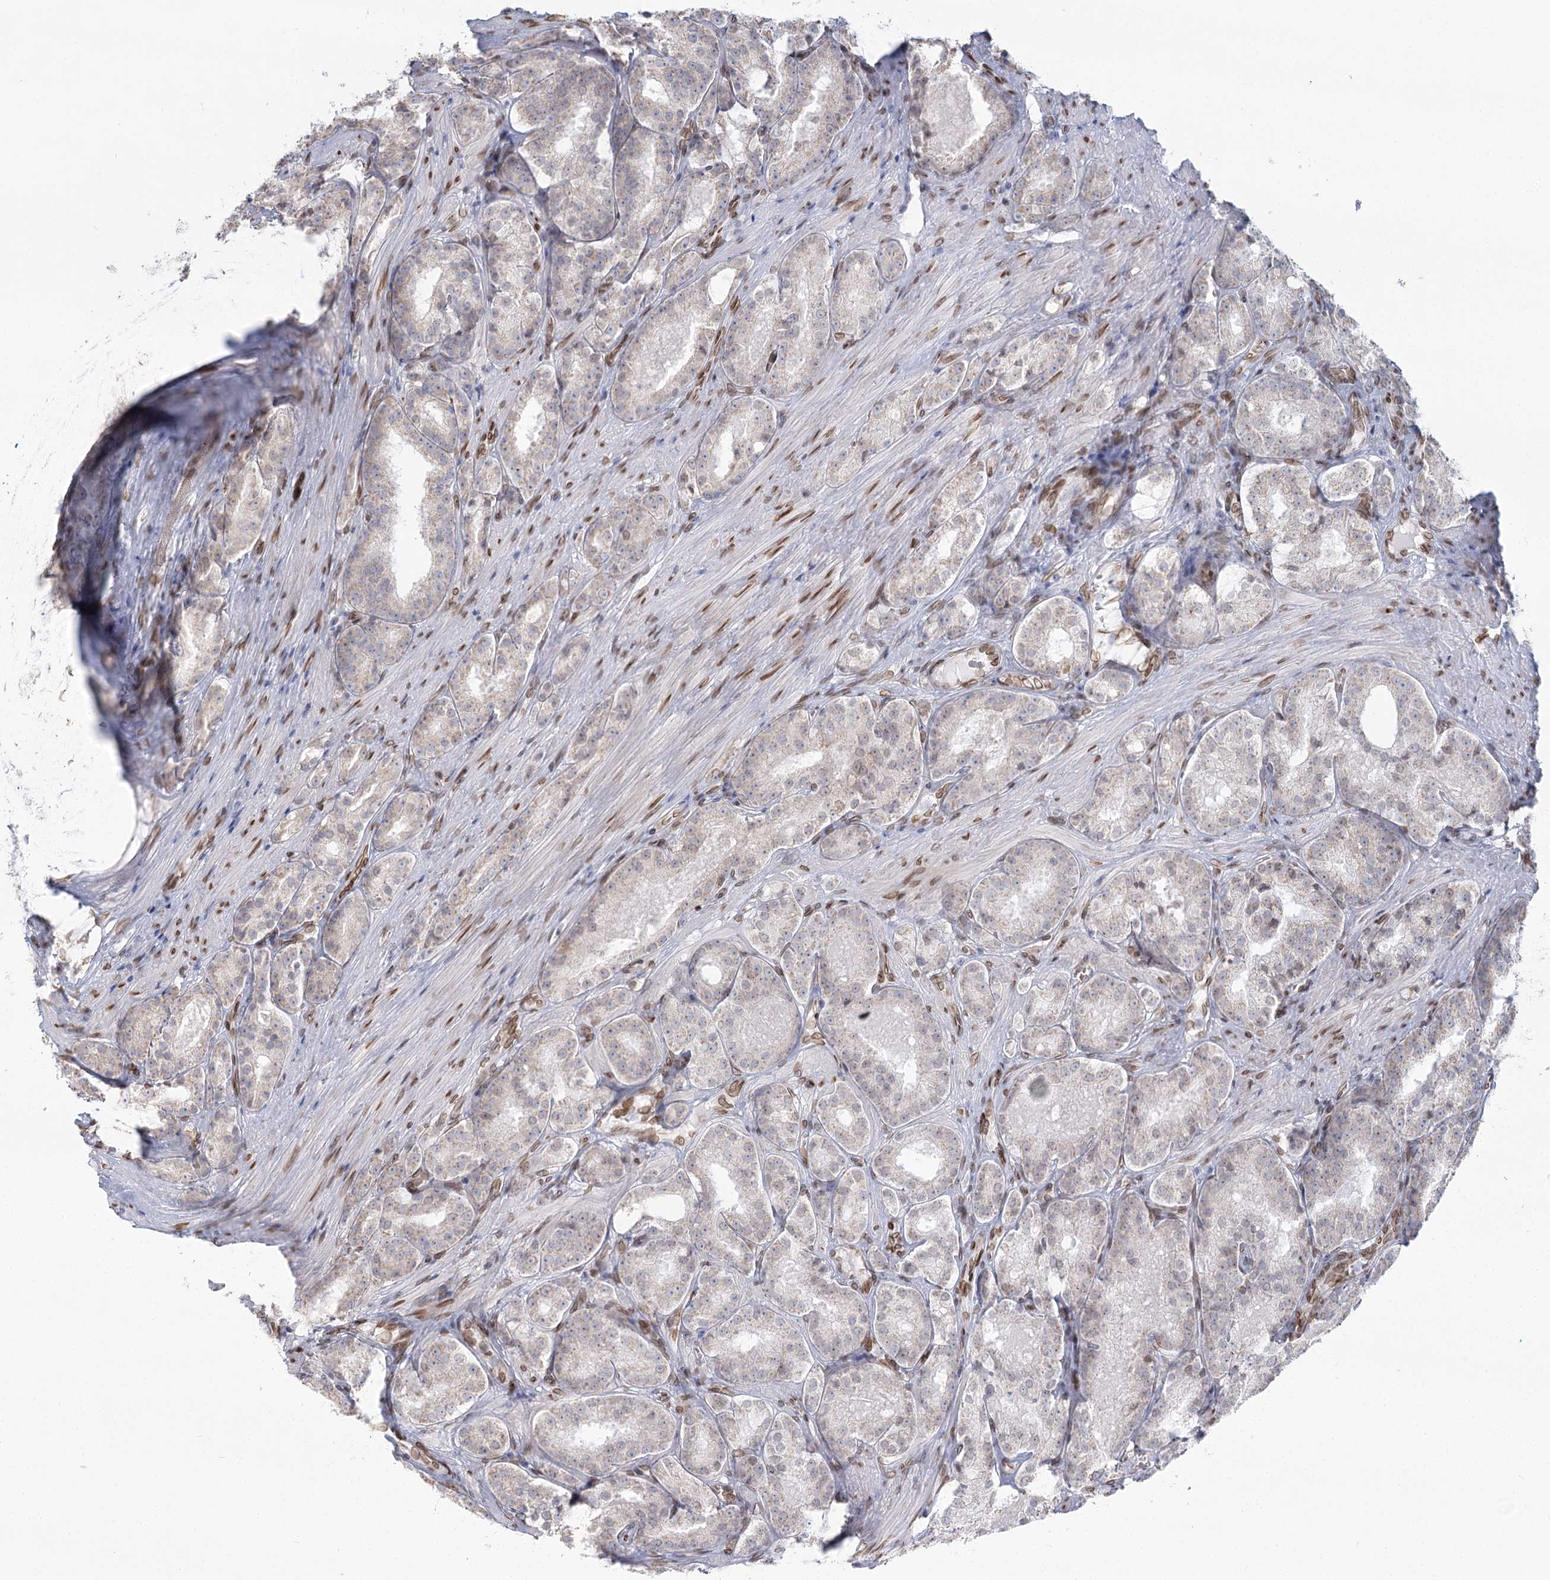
{"staining": {"intensity": "negative", "quantity": "none", "location": "none"}, "tissue": "prostate cancer", "cell_type": "Tumor cells", "image_type": "cancer", "snomed": [{"axis": "morphology", "description": "Adenocarcinoma, High grade"}, {"axis": "topography", "description": "Prostate"}], "caption": "Tumor cells are negative for brown protein staining in high-grade adenocarcinoma (prostate).", "gene": "VWA5A", "patient": {"sex": "male", "age": 60}}